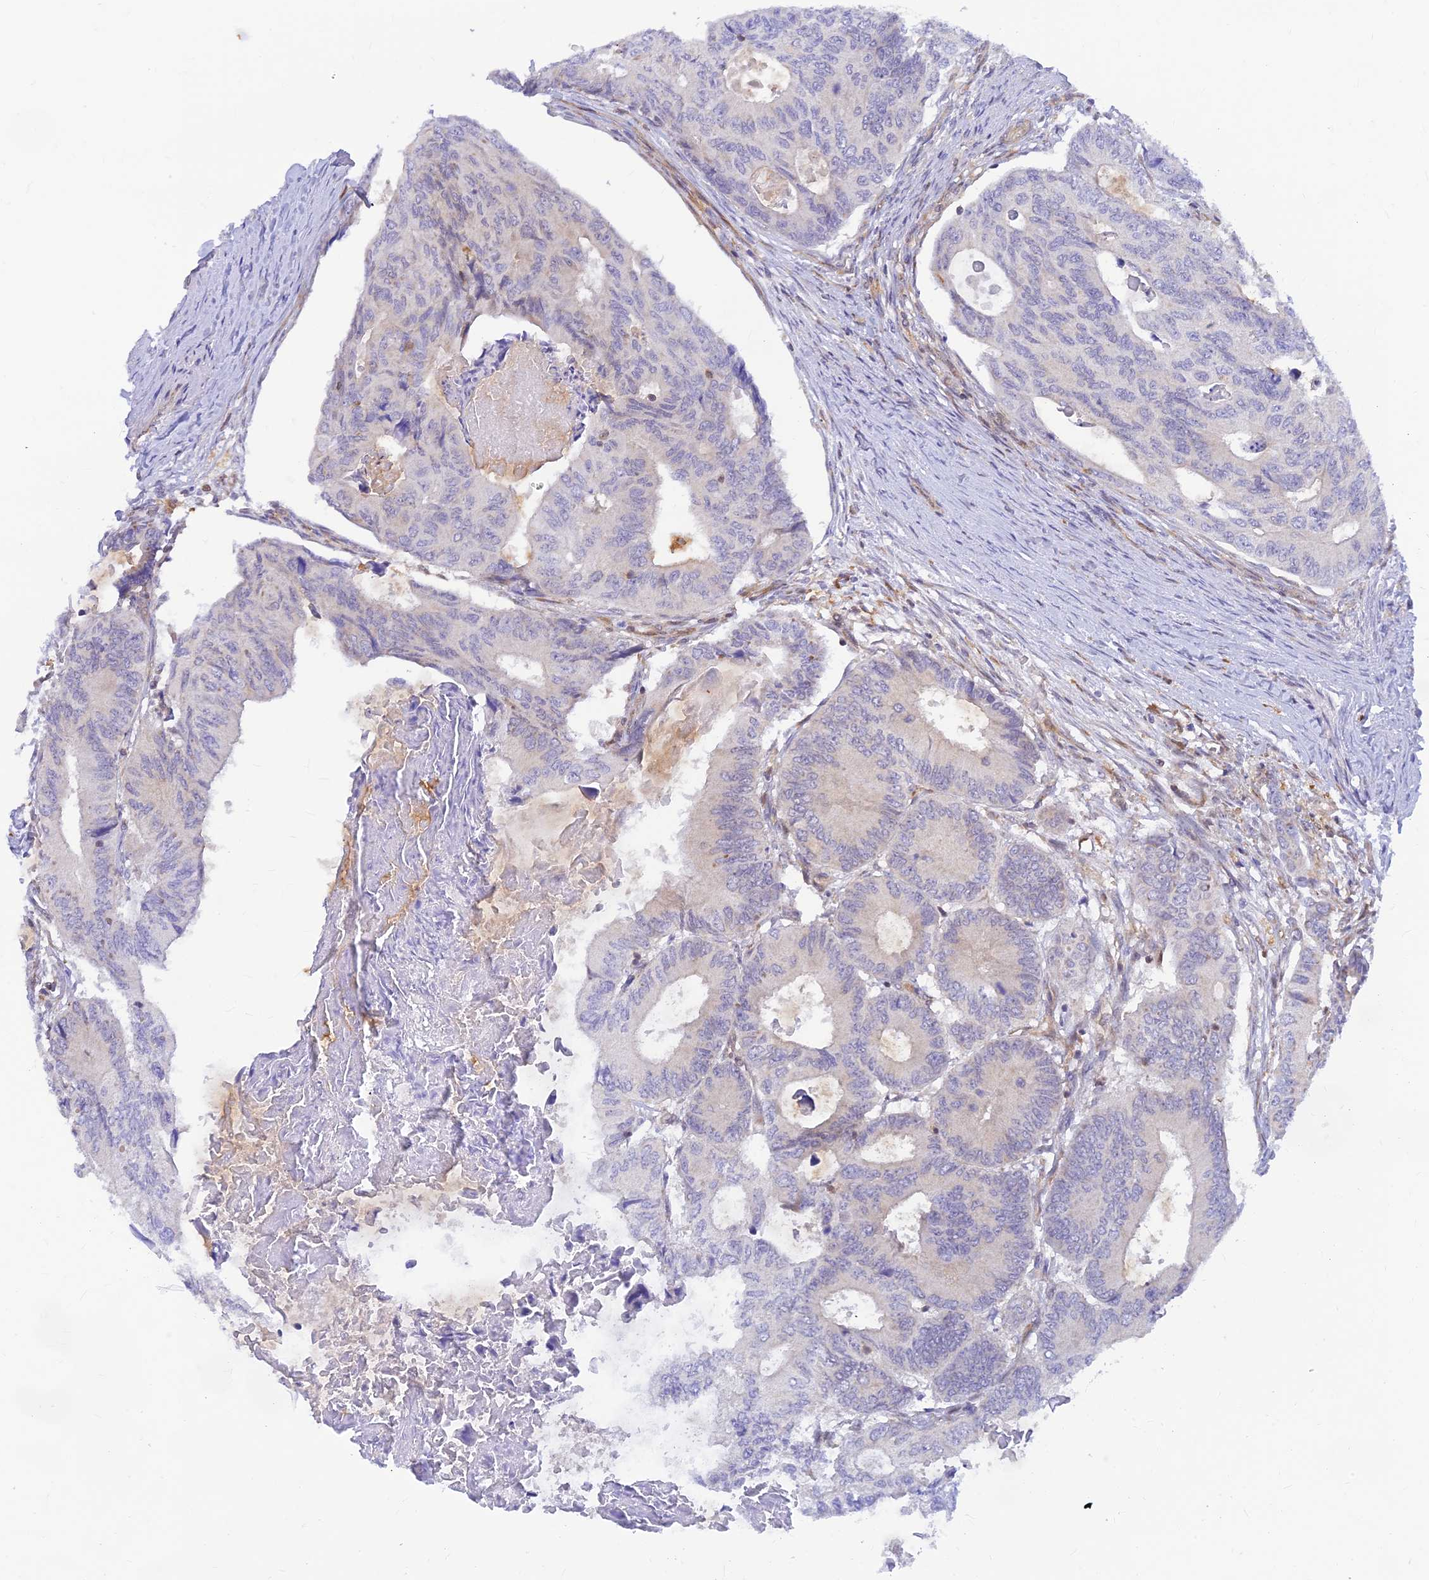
{"staining": {"intensity": "negative", "quantity": "none", "location": "none"}, "tissue": "colorectal cancer", "cell_type": "Tumor cells", "image_type": "cancer", "snomed": [{"axis": "morphology", "description": "Adenocarcinoma, NOS"}, {"axis": "topography", "description": "Colon"}], "caption": "High power microscopy micrograph of an immunohistochemistry (IHC) micrograph of adenocarcinoma (colorectal), revealing no significant positivity in tumor cells.", "gene": "LYSMD2", "patient": {"sex": "male", "age": 85}}